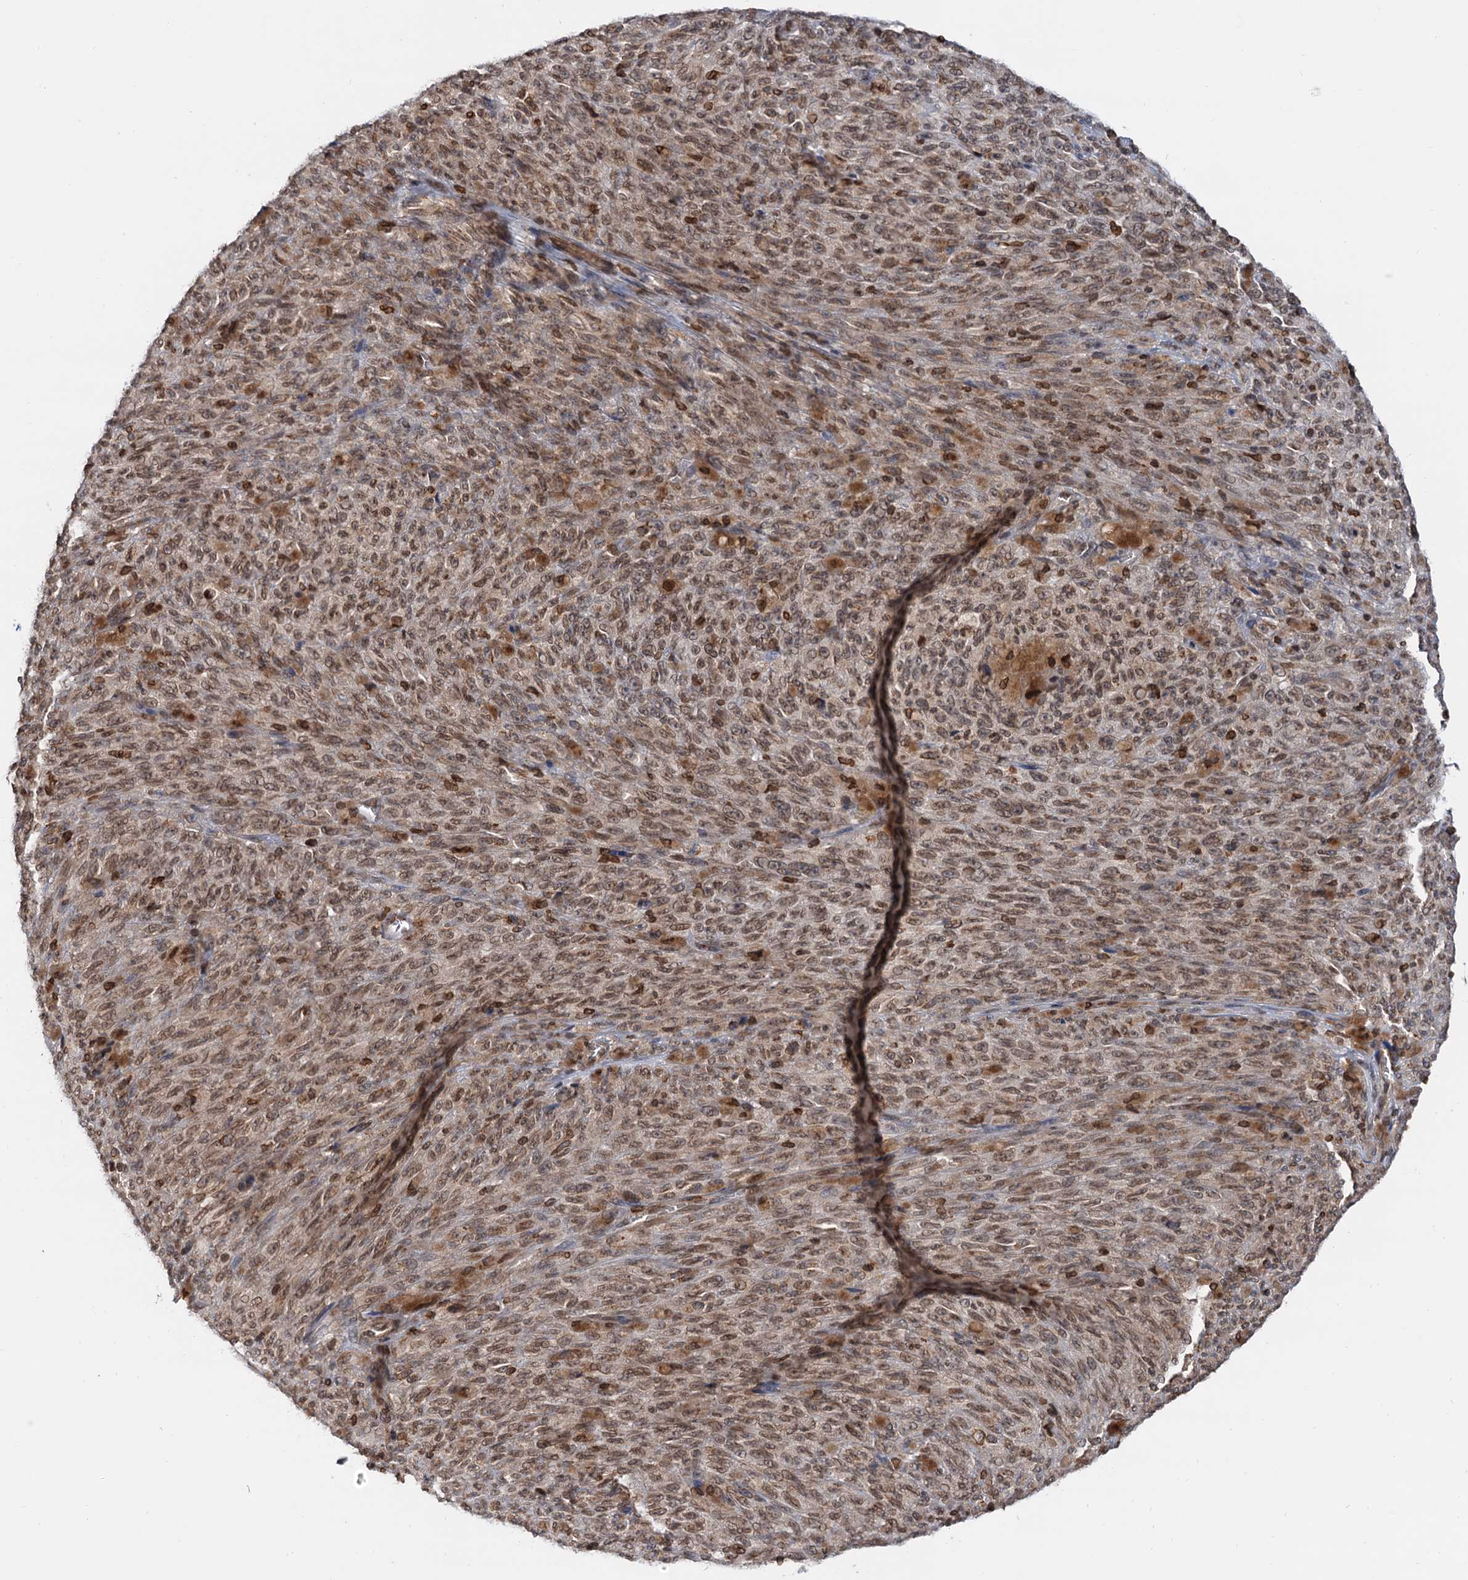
{"staining": {"intensity": "moderate", "quantity": ">75%", "location": "nuclear"}, "tissue": "melanoma", "cell_type": "Tumor cells", "image_type": "cancer", "snomed": [{"axis": "morphology", "description": "Malignant melanoma, NOS"}, {"axis": "topography", "description": "Skin"}], "caption": "This micrograph exhibits IHC staining of melanoma, with medium moderate nuclear staining in about >75% of tumor cells.", "gene": "ZC3H13", "patient": {"sex": "female", "age": 82}}